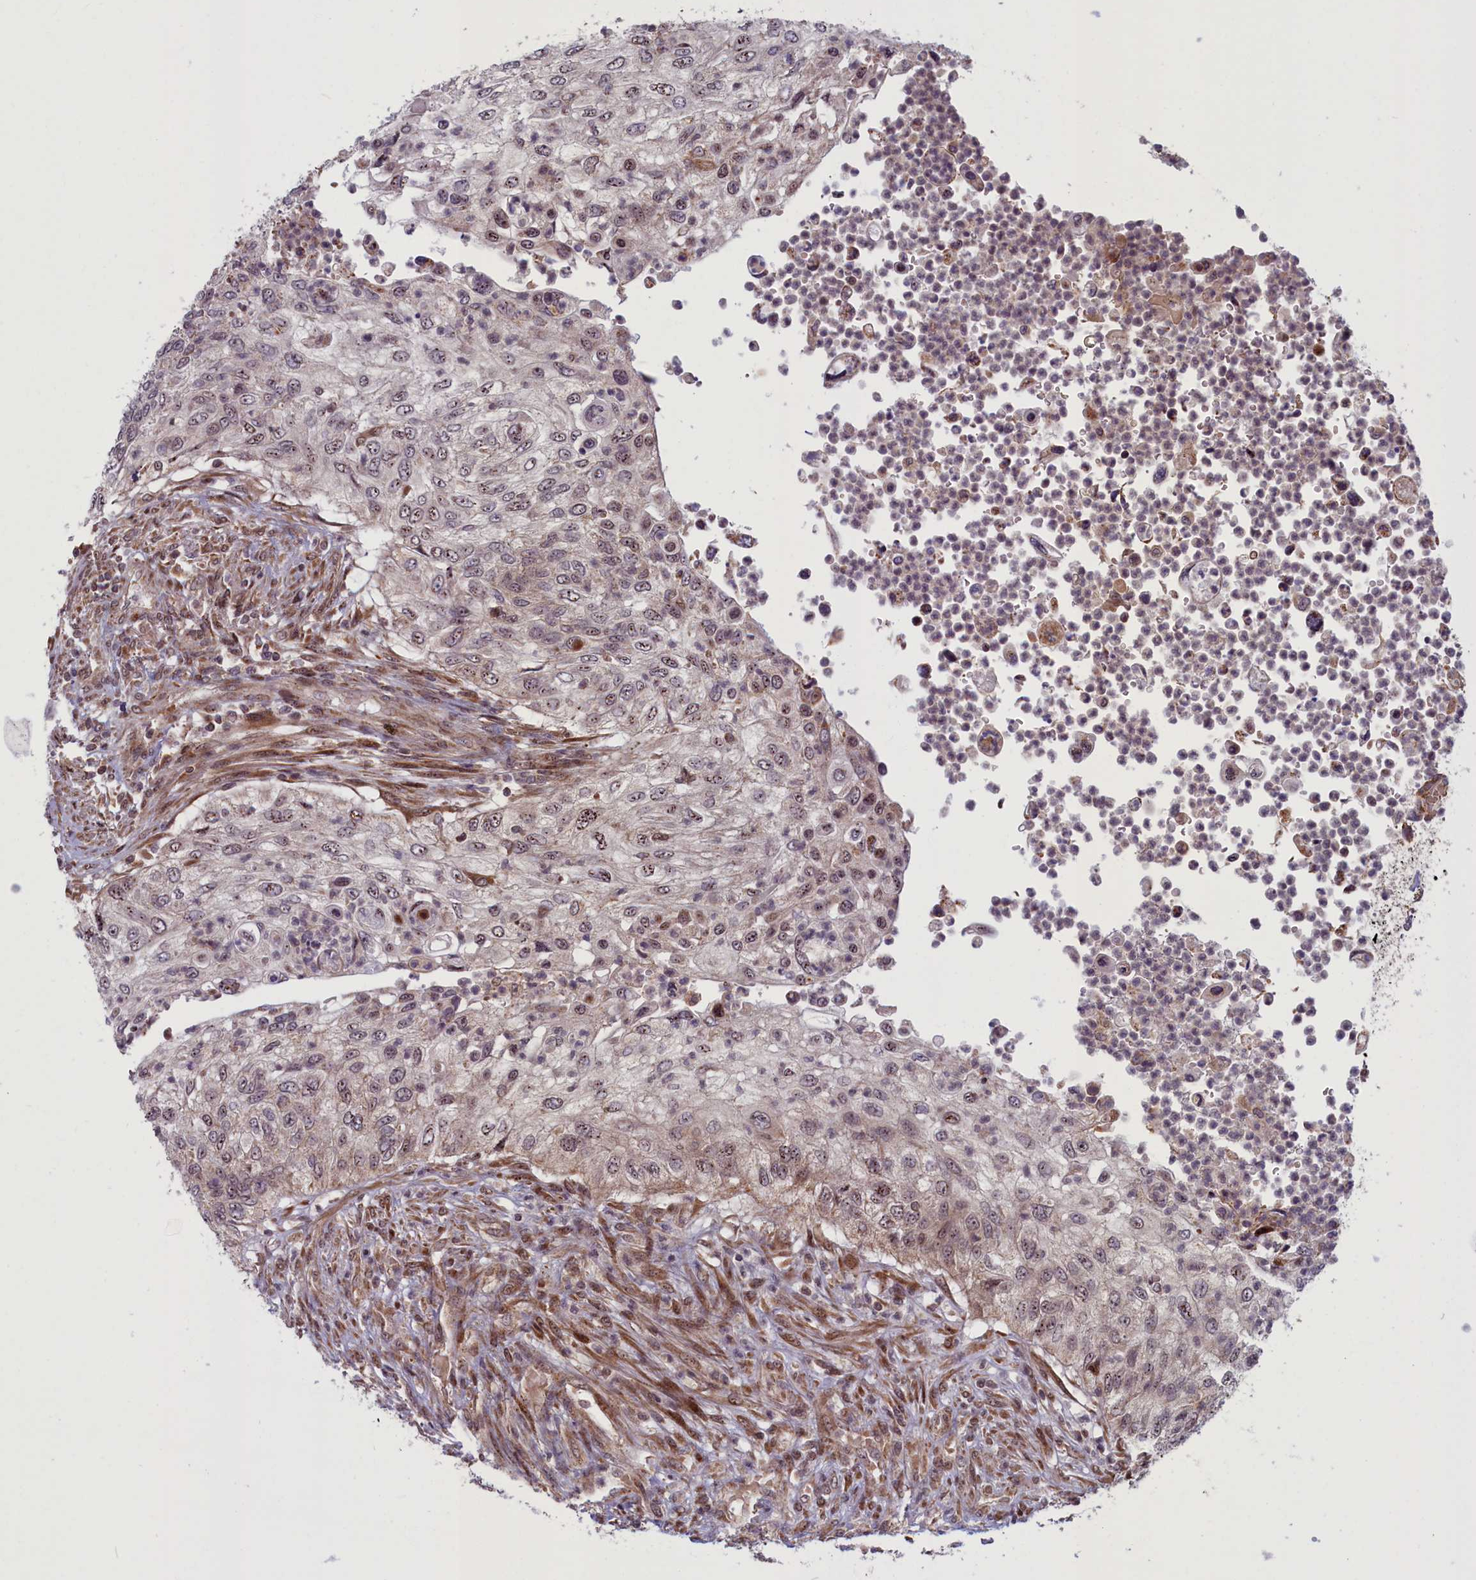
{"staining": {"intensity": "weak", "quantity": "<25%", "location": "cytoplasmic/membranous"}, "tissue": "urothelial cancer", "cell_type": "Tumor cells", "image_type": "cancer", "snomed": [{"axis": "morphology", "description": "Urothelial carcinoma, High grade"}, {"axis": "topography", "description": "Urinary bladder"}], "caption": "An IHC micrograph of urothelial carcinoma (high-grade) is shown. There is no staining in tumor cells of urothelial carcinoma (high-grade). The staining is performed using DAB brown chromogen with nuclei counter-stained in using hematoxylin.", "gene": "PLA2G10", "patient": {"sex": "female", "age": 60}}